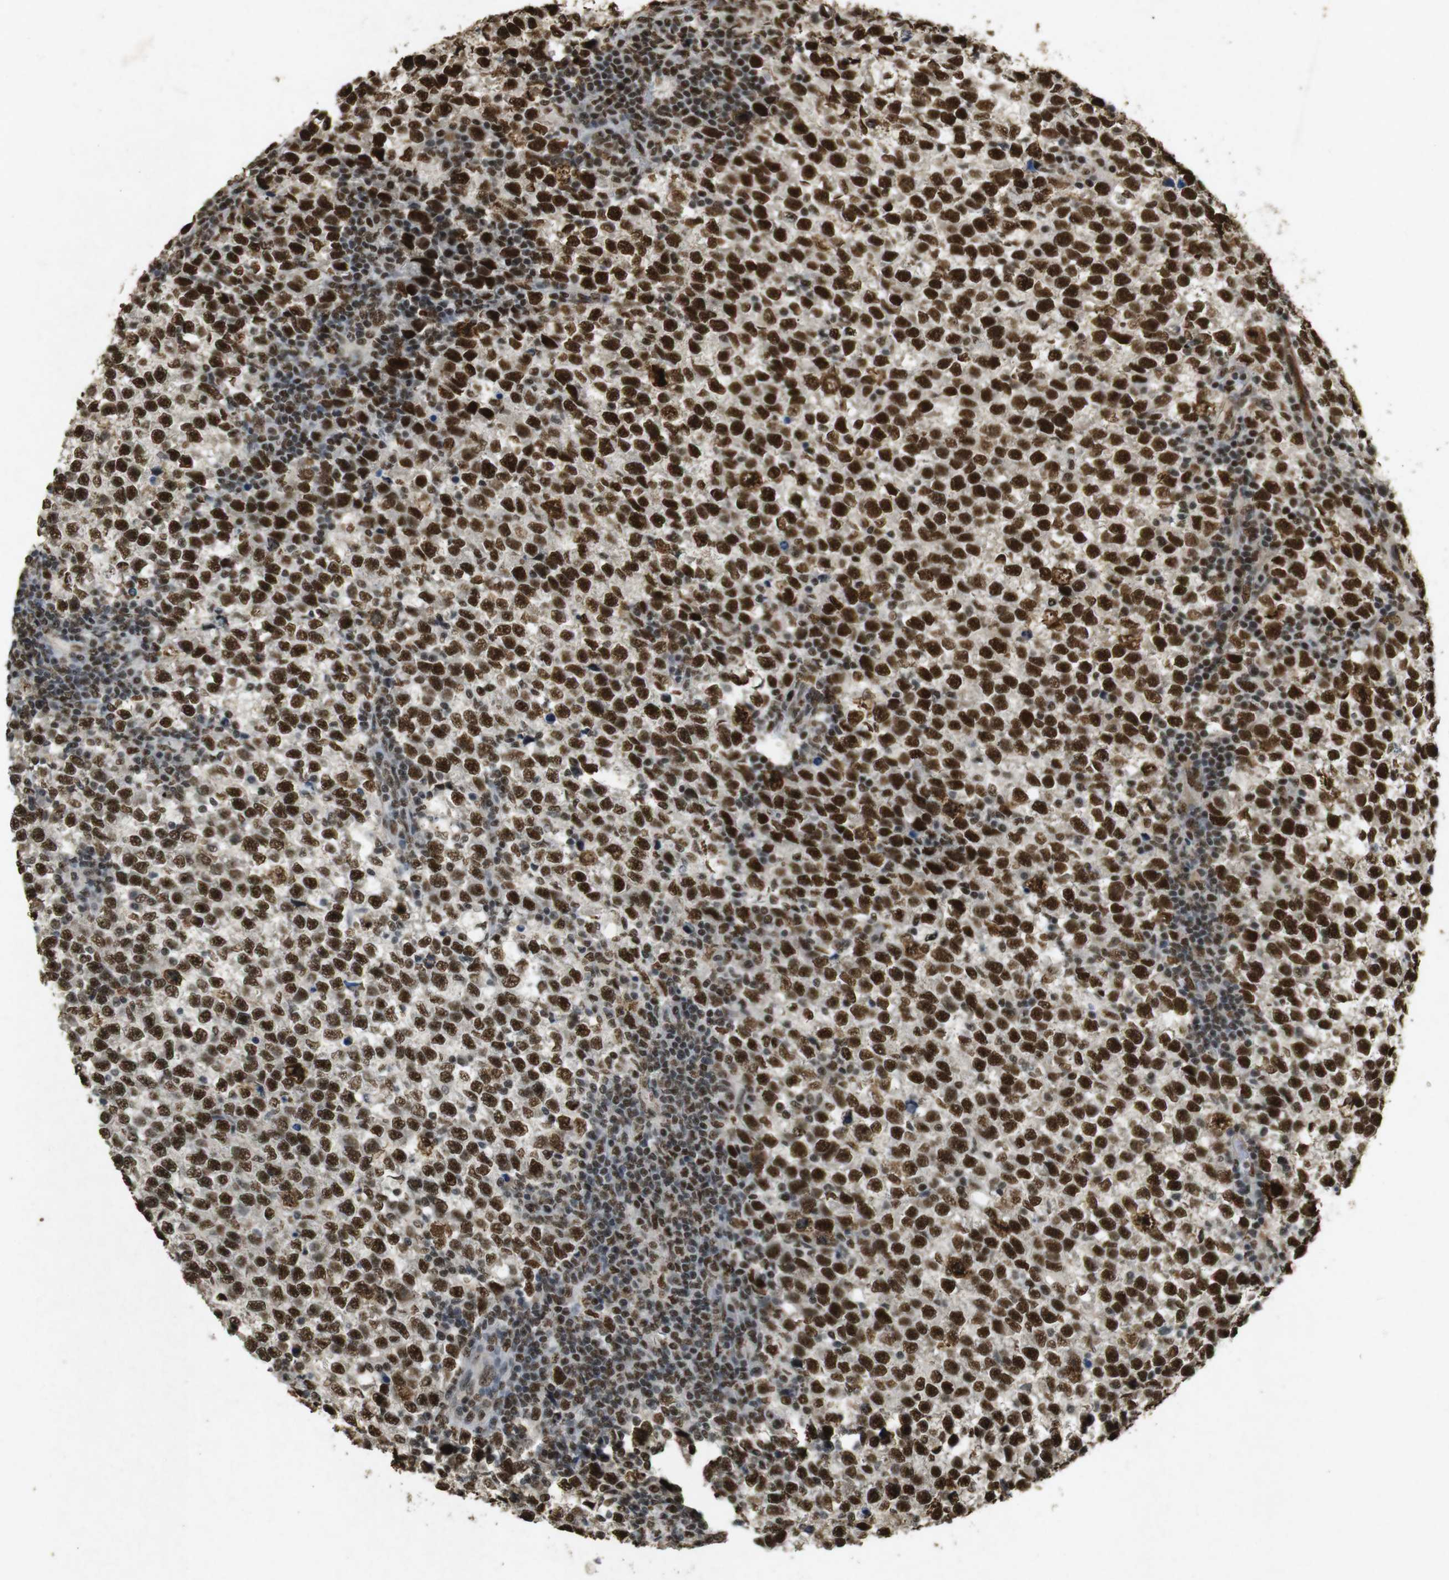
{"staining": {"intensity": "strong", "quantity": ">75%", "location": "nuclear"}, "tissue": "testis cancer", "cell_type": "Tumor cells", "image_type": "cancer", "snomed": [{"axis": "morphology", "description": "Normal tissue, NOS"}, {"axis": "morphology", "description": "Seminoma, NOS"}, {"axis": "topography", "description": "Testis"}], "caption": "Immunohistochemistry (IHC) of testis cancer (seminoma) reveals high levels of strong nuclear expression in about >75% of tumor cells. The staining is performed using DAB brown chromogen to label protein expression. The nuclei are counter-stained blue using hematoxylin.", "gene": "GATA4", "patient": {"sex": "male", "age": 43}}